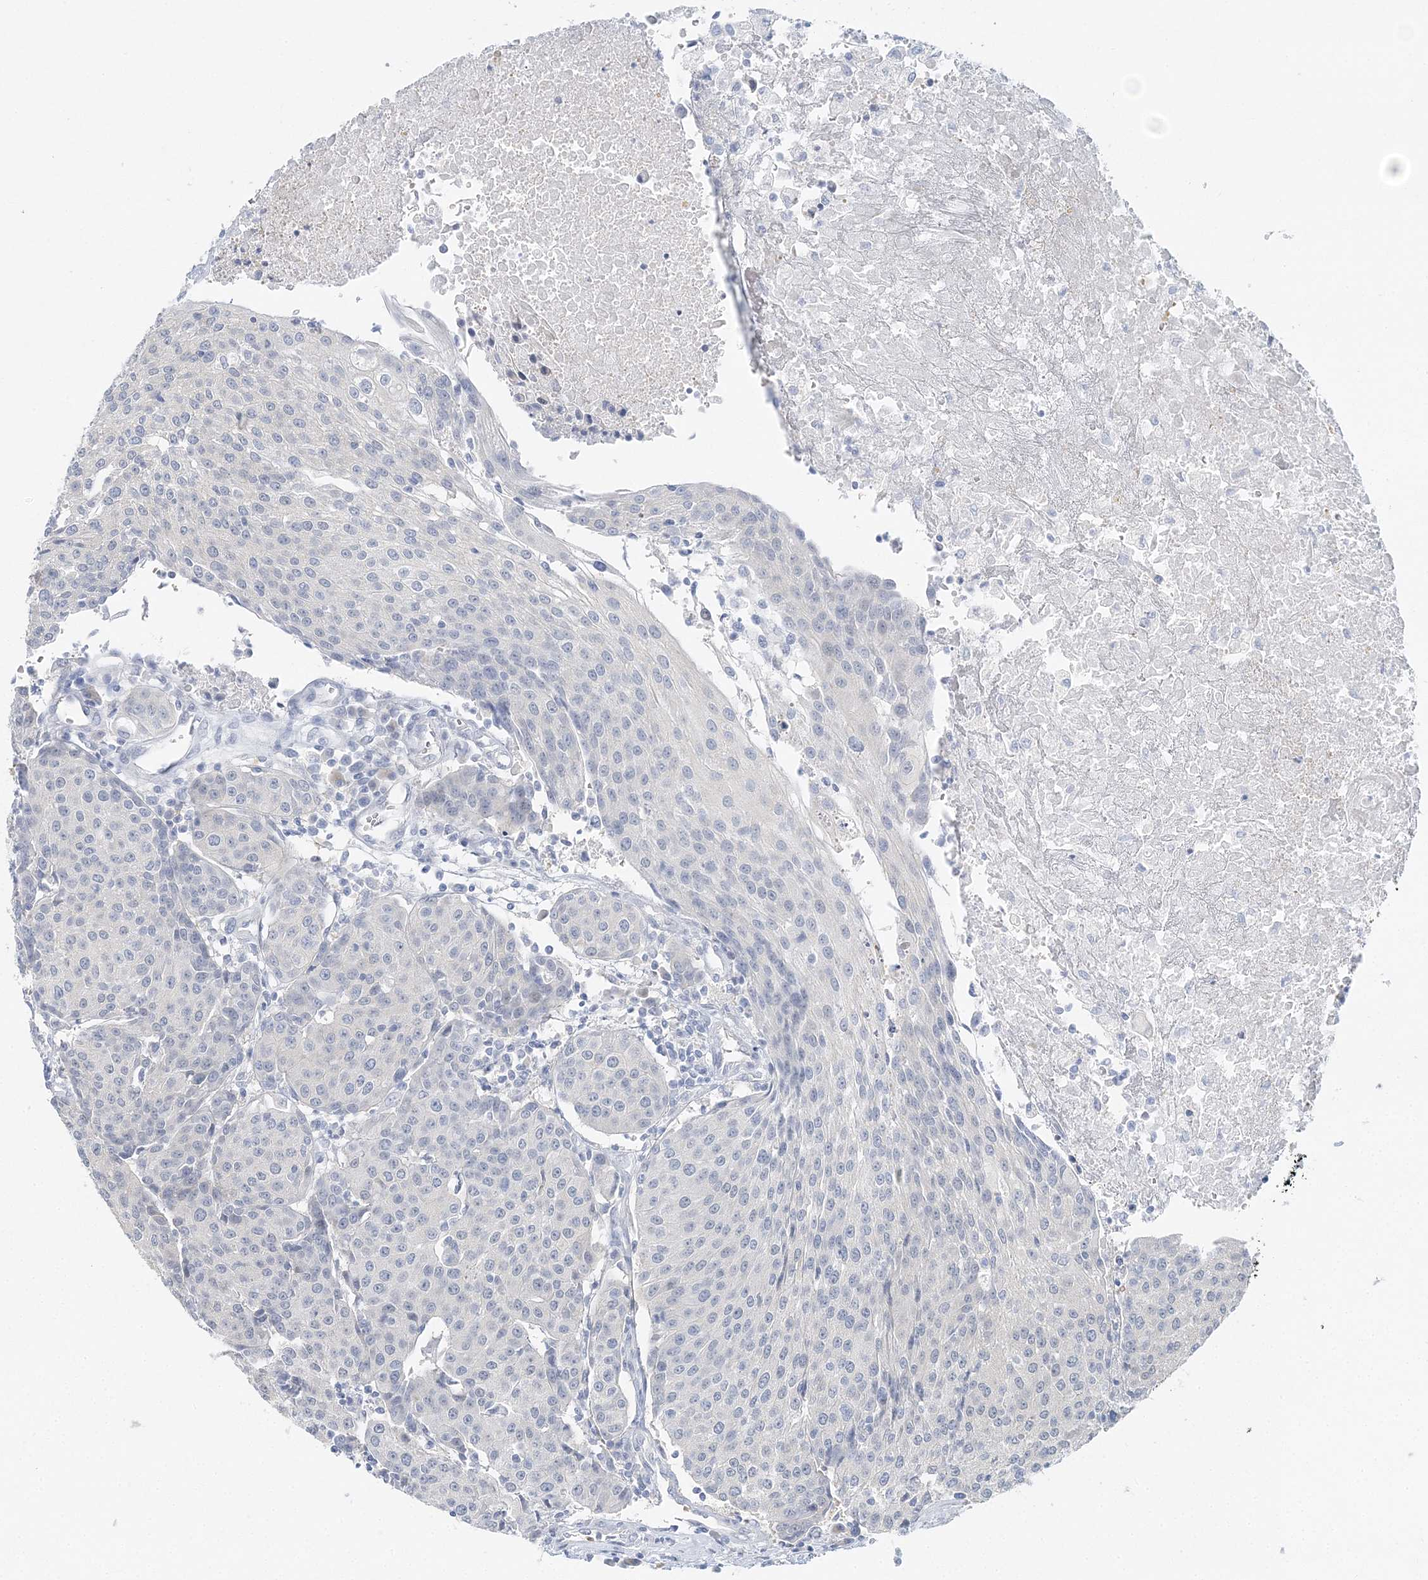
{"staining": {"intensity": "negative", "quantity": "none", "location": "none"}, "tissue": "urothelial cancer", "cell_type": "Tumor cells", "image_type": "cancer", "snomed": [{"axis": "morphology", "description": "Urothelial carcinoma, High grade"}, {"axis": "topography", "description": "Urinary bladder"}], "caption": "The photomicrograph reveals no significant staining in tumor cells of urothelial cancer.", "gene": "VILL", "patient": {"sex": "female", "age": 85}}